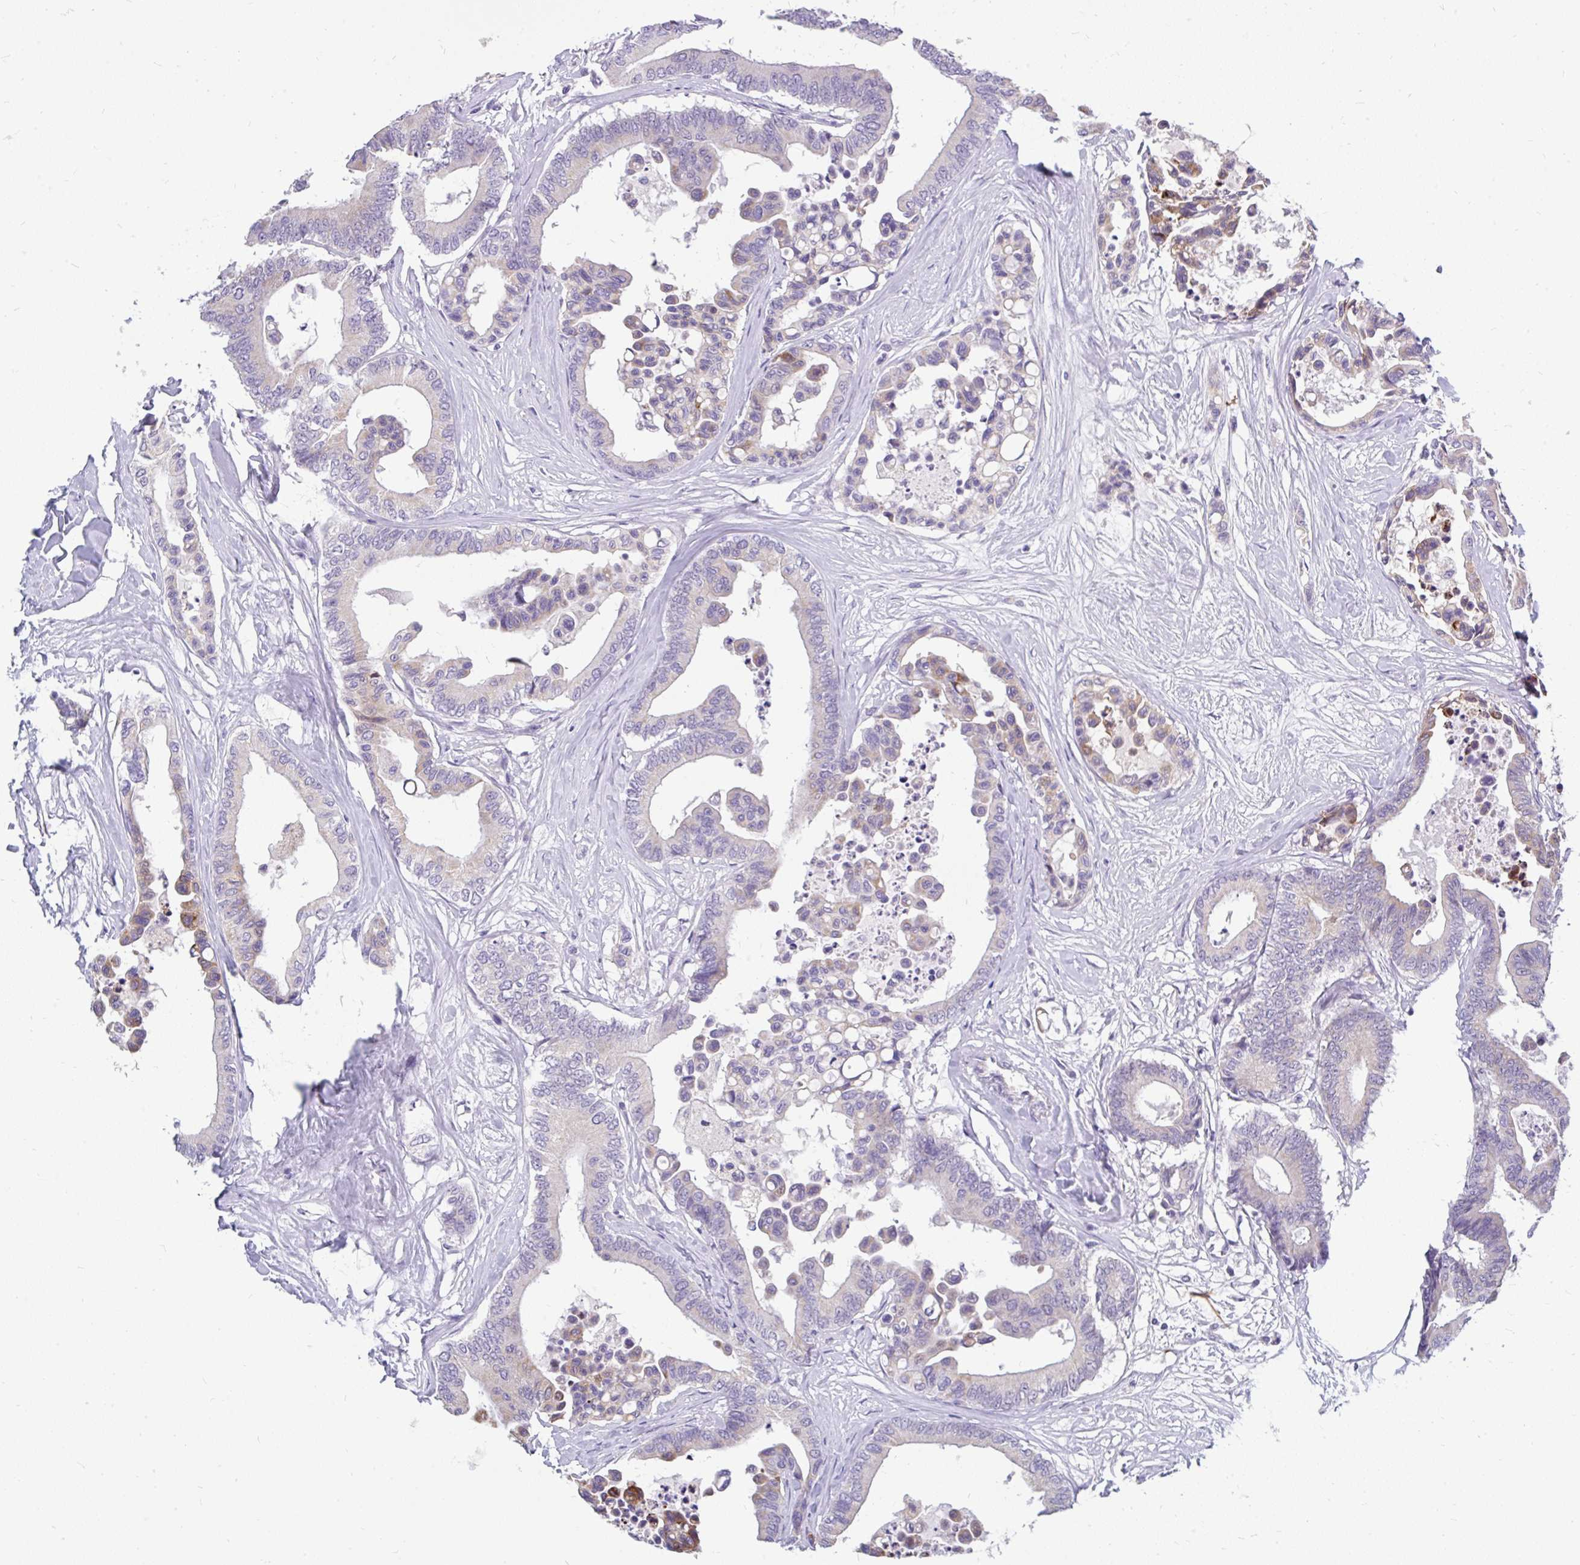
{"staining": {"intensity": "moderate", "quantity": "<25%", "location": "cytoplasmic/membranous"}, "tissue": "colorectal cancer", "cell_type": "Tumor cells", "image_type": "cancer", "snomed": [{"axis": "morphology", "description": "Normal tissue, NOS"}, {"axis": "morphology", "description": "Adenocarcinoma, NOS"}, {"axis": "topography", "description": "Colon"}], "caption": "Tumor cells demonstrate low levels of moderate cytoplasmic/membranous positivity in approximately <25% of cells in adenocarcinoma (colorectal). (DAB (3,3'-diaminobenzidine) = brown stain, brightfield microscopy at high magnification).", "gene": "INTS5", "patient": {"sex": "male", "age": 82}}